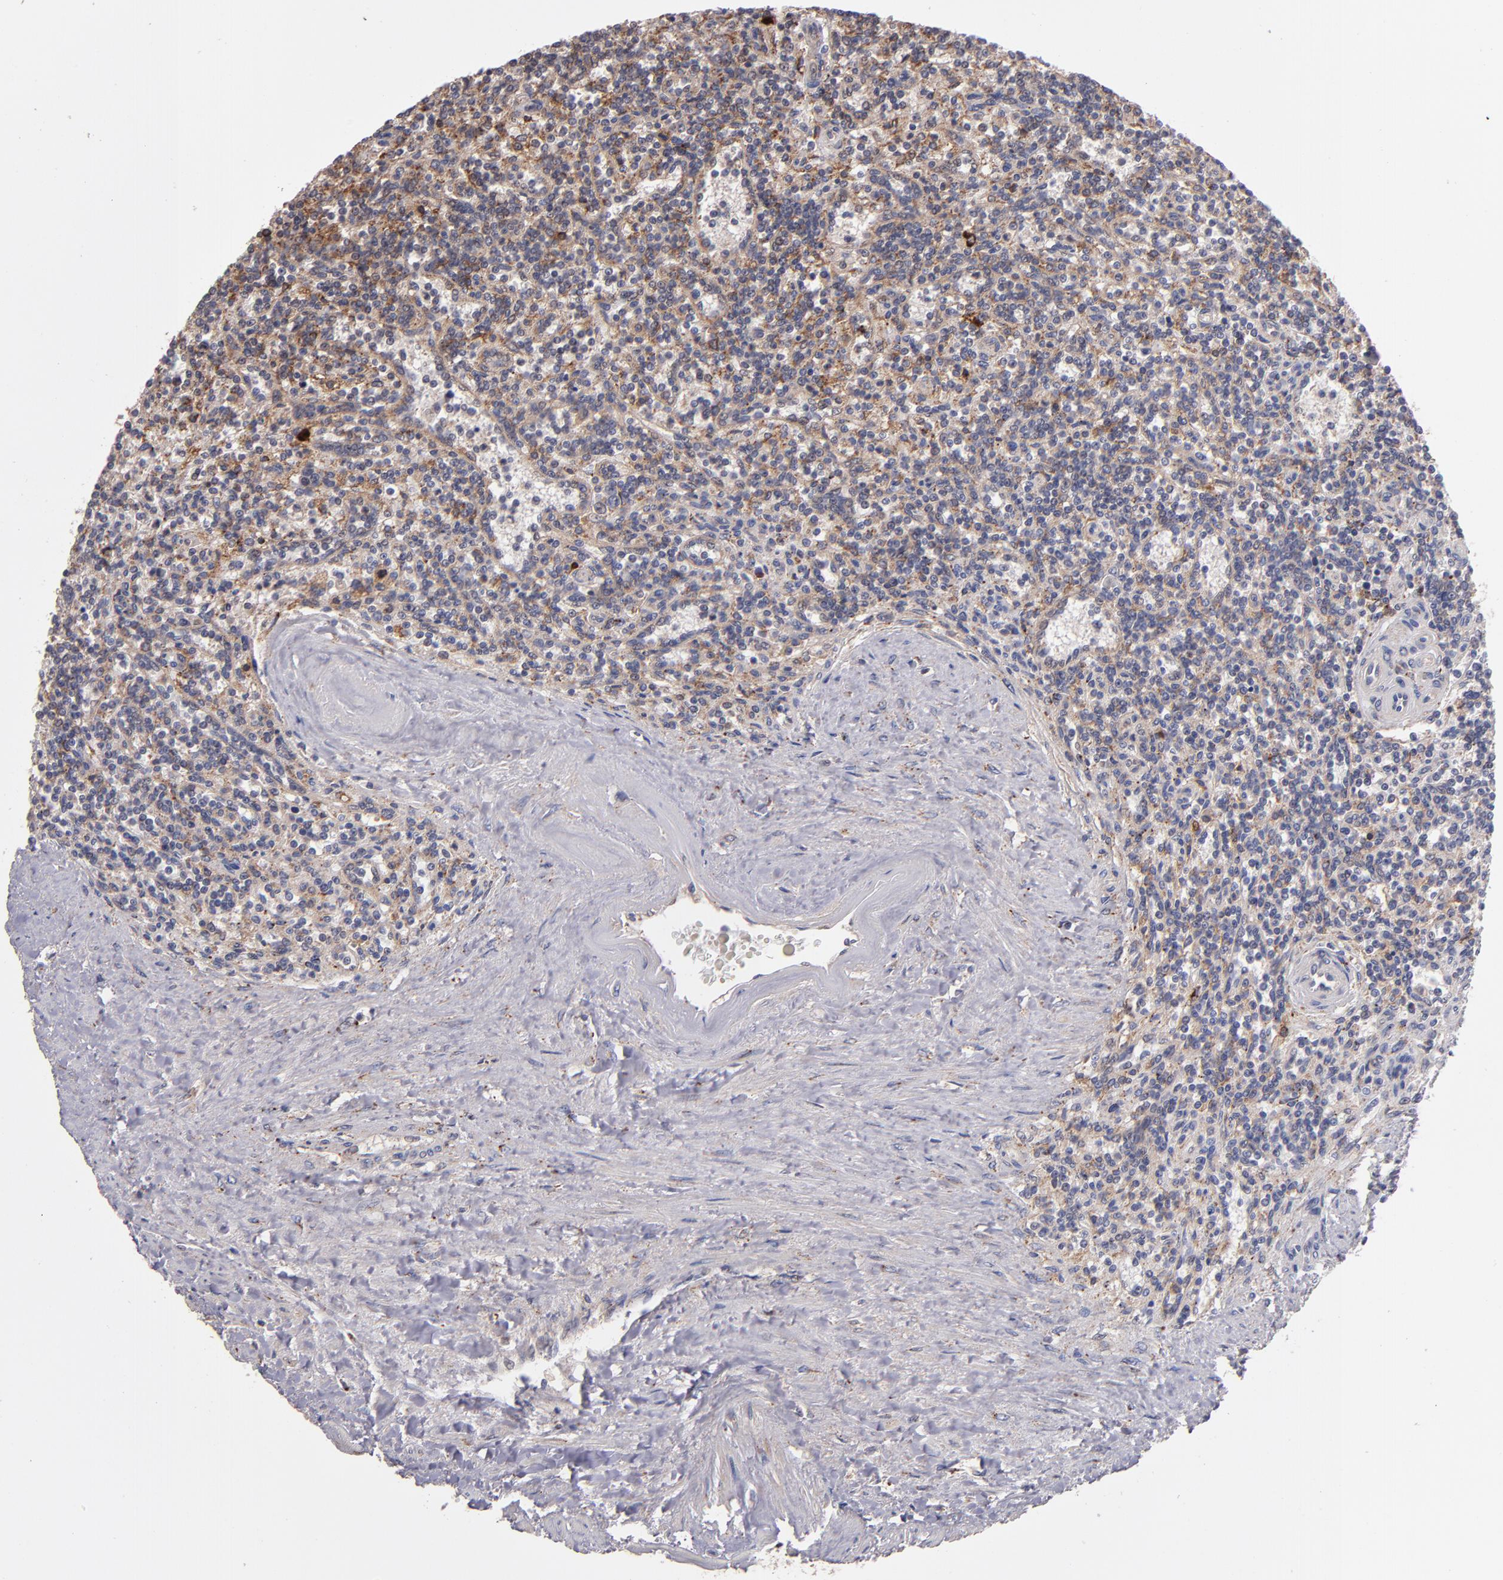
{"staining": {"intensity": "moderate", "quantity": "<25%", "location": "cytoplasmic/membranous"}, "tissue": "lymphoma", "cell_type": "Tumor cells", "image_type": "cancer", "snomed": [{"axis": "morphology", "description": "Malignant lymphoma, non-Hodgkin's type, Low grade"}, {"axis": "topography", "description": "Spleen"}], "caption": "The micrograph demonstrates staining of low-grade malignant lymphoma, non-Hodgkin's type, revealing moderate cytoplasmic/membranous protein staining (brown color) within tumor cells. (DAB (3,3'-diaminobenzidine) IHC with brightfield microscopy, high magnification).", "gene": "IFIH1", "patient": {"sex": "male", "age": 73}}